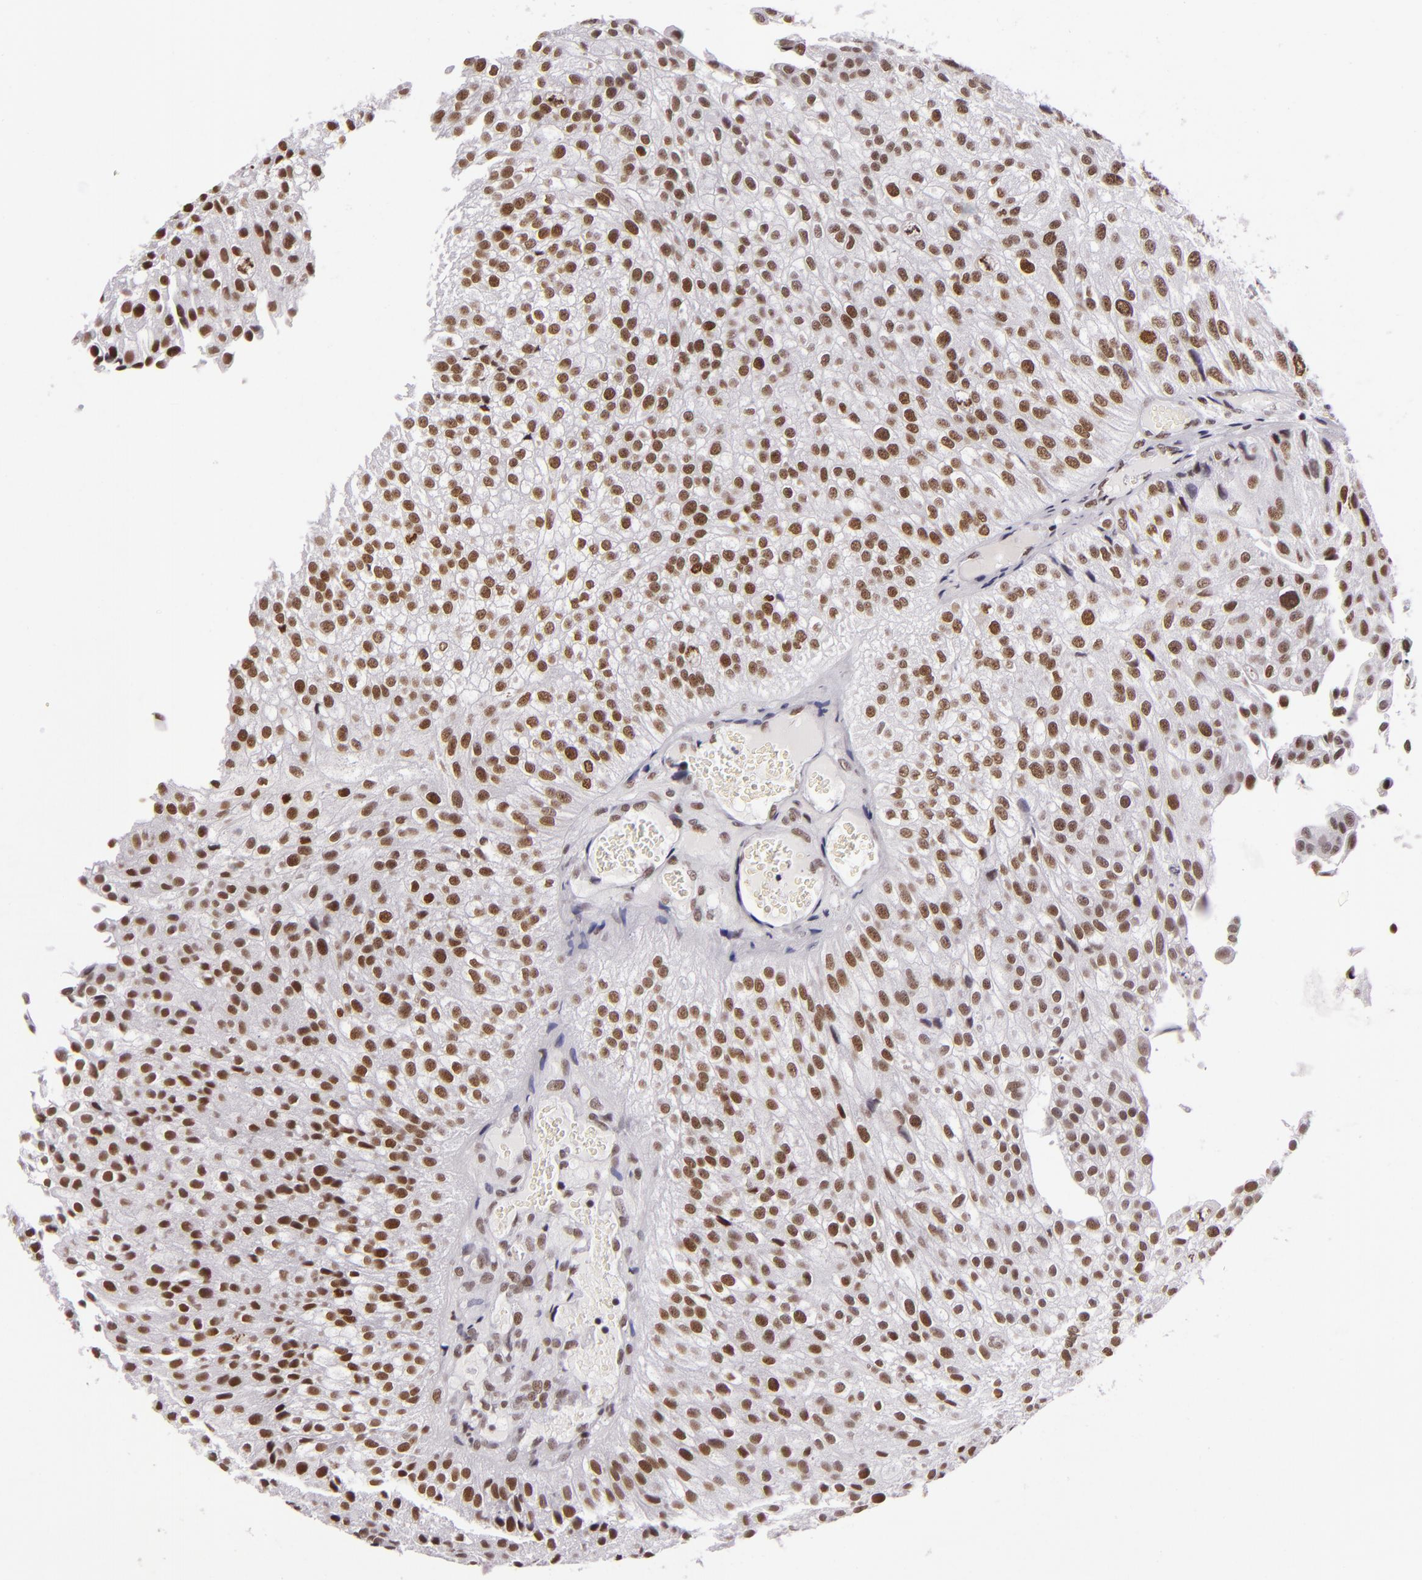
{"staining": {"intensity": "moderate", "quantity": ">75%", "location": "nuclear"}, "tissue": "urothelial cancer", "cell_type": "Tumor cells", "image_type": "cancer", "snomed": [{"axis": "morphology", "description": "Urothelial carcinoma, Low grade"}, {"axis": "topography", "description": "Urinary bladder"}], "caption": "A micrograph of human urothelial cancer stained for a protein exhibits moderate nuclear brown staining in tumor cells.", "gene": "BRD8", "patient": {"sex": "female", "age": 89}}